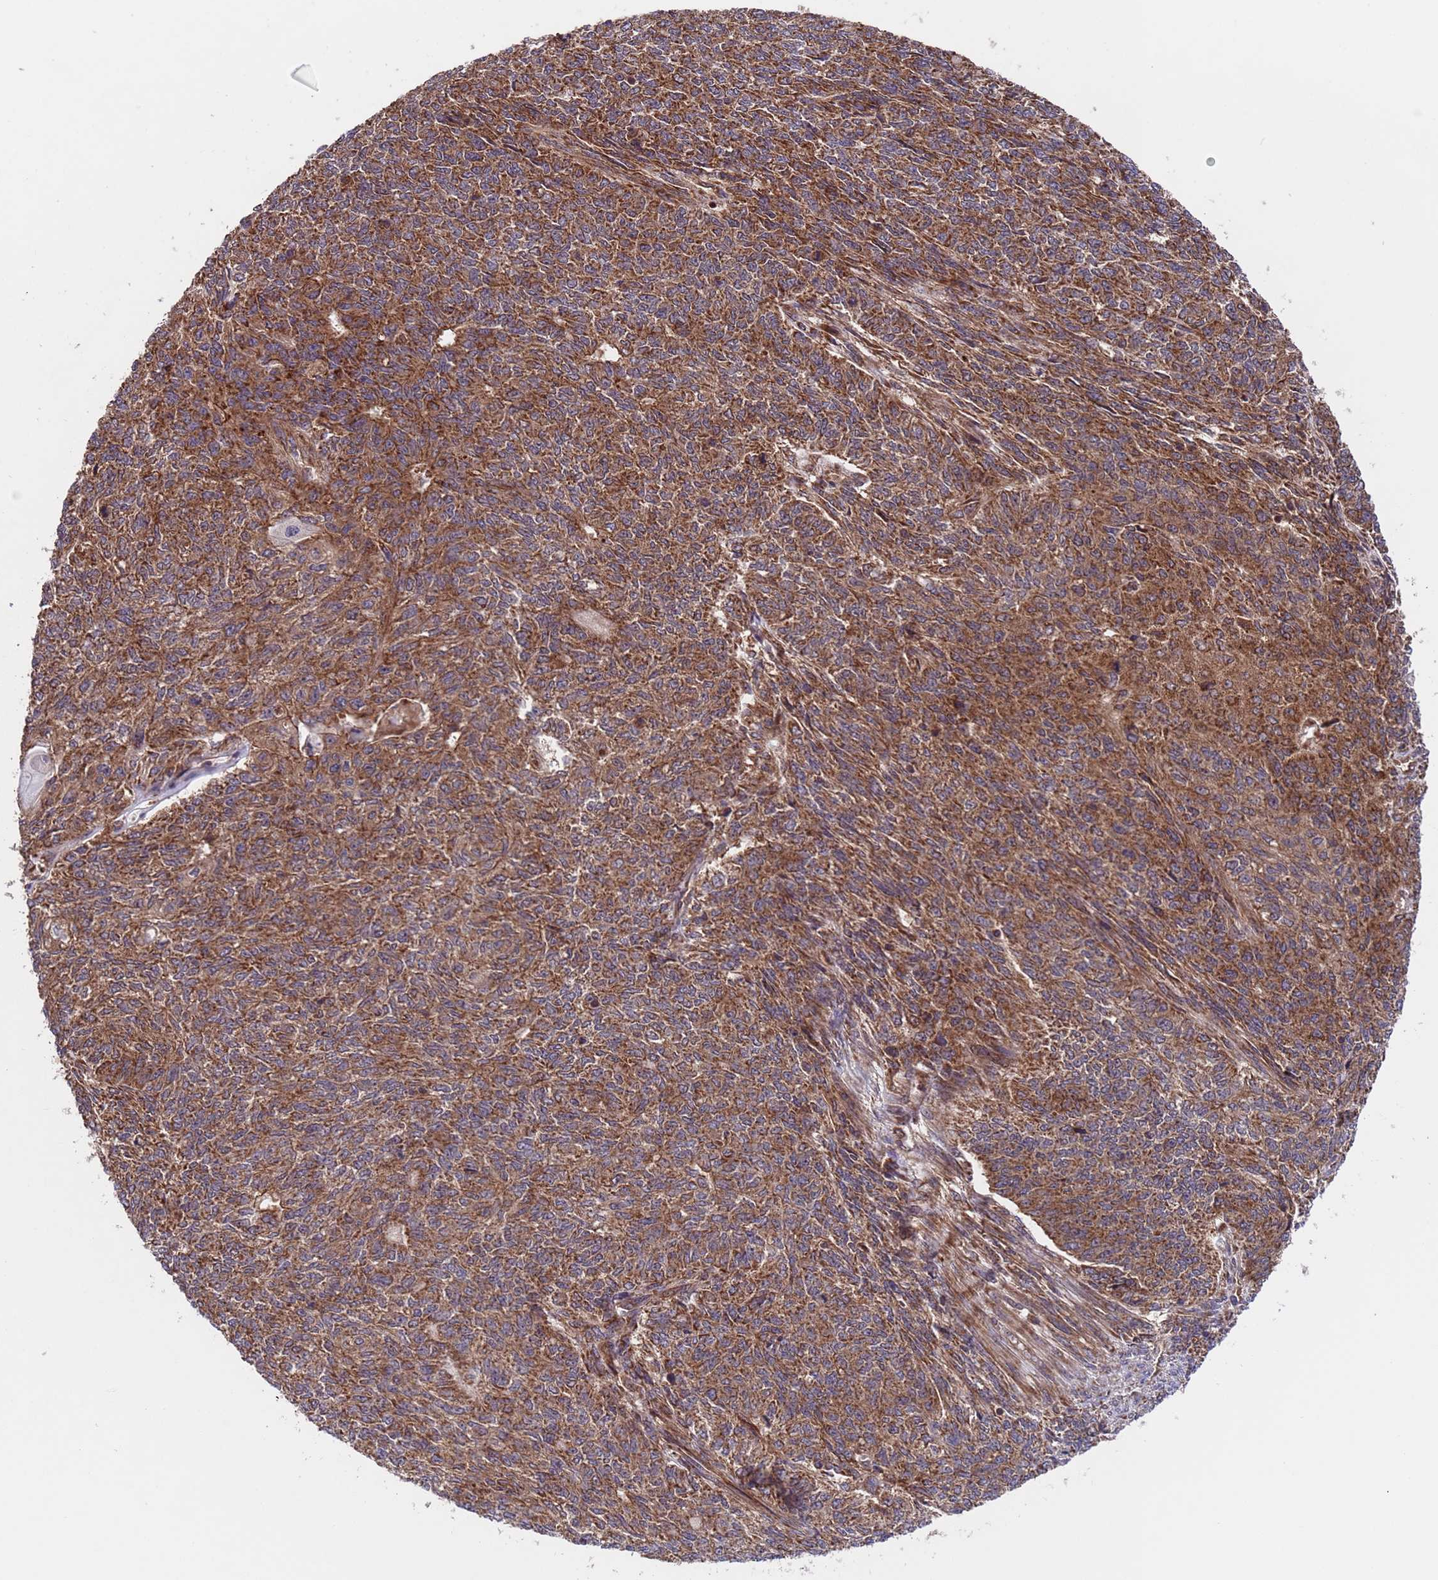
{"staining": {"intensity": "strong", "quantity": ">75%", "location": "cytoplasmic/membranous"}, "tissue": "endometrial cancer", "cell_type": "Tumor cells", "image_type": "cancer", "snomed": [{"axis": "morphology", "description": "Adenocarcinoma, NOS"}, {"axis": "topography", "description": "Endometrium"}], "caption": "This photomicrograph shows immunohistochemistry (IHC) staining of human adenocarcinoma (endometrial), with high strong cytoplasmic/membranous expression in about >75% of tumor cells.", "gene": "TSR3", "patient": {"sex": "female", "age": 32}}